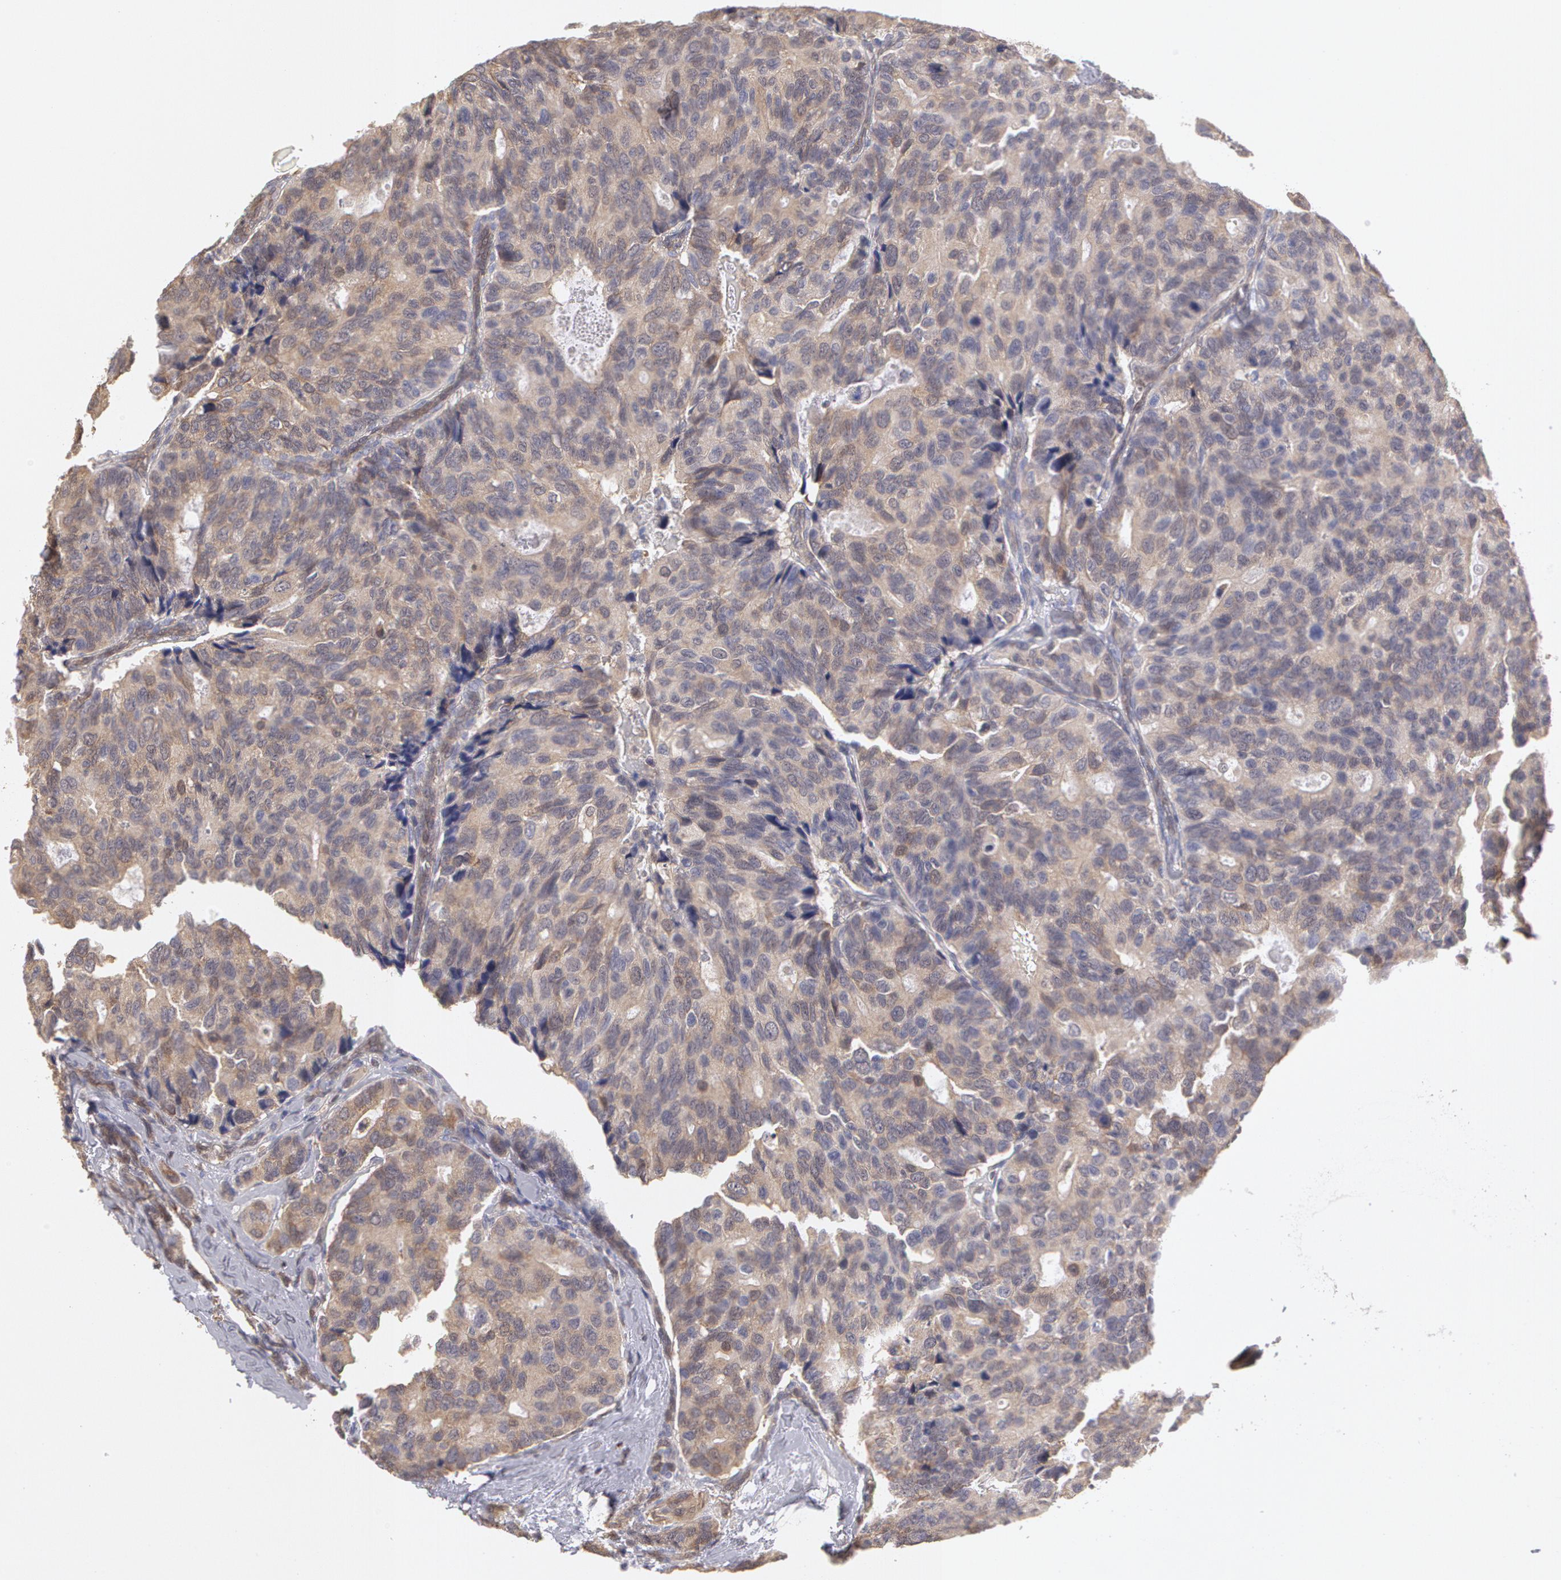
{"staining": {"intensity": "weak", "quantity": ">75%", "location": "cytoplasmic/membranous"}, "tissue": "breast cancer", "cell_type": "Tumor cells", "image_type": "cancer", "snomed": [{"axis": "morphology", "description": "Duct carcinoma"}, {"axis": "topography", "description": "Breast"}], "caption": "Brown immunohistochemical staining in human breast cancer shows weak cytoplasmic/membranous expression in approximately >75% of tumor cells.", "gene": "MPST", "patient": {"sex": "female", "age": 69}}